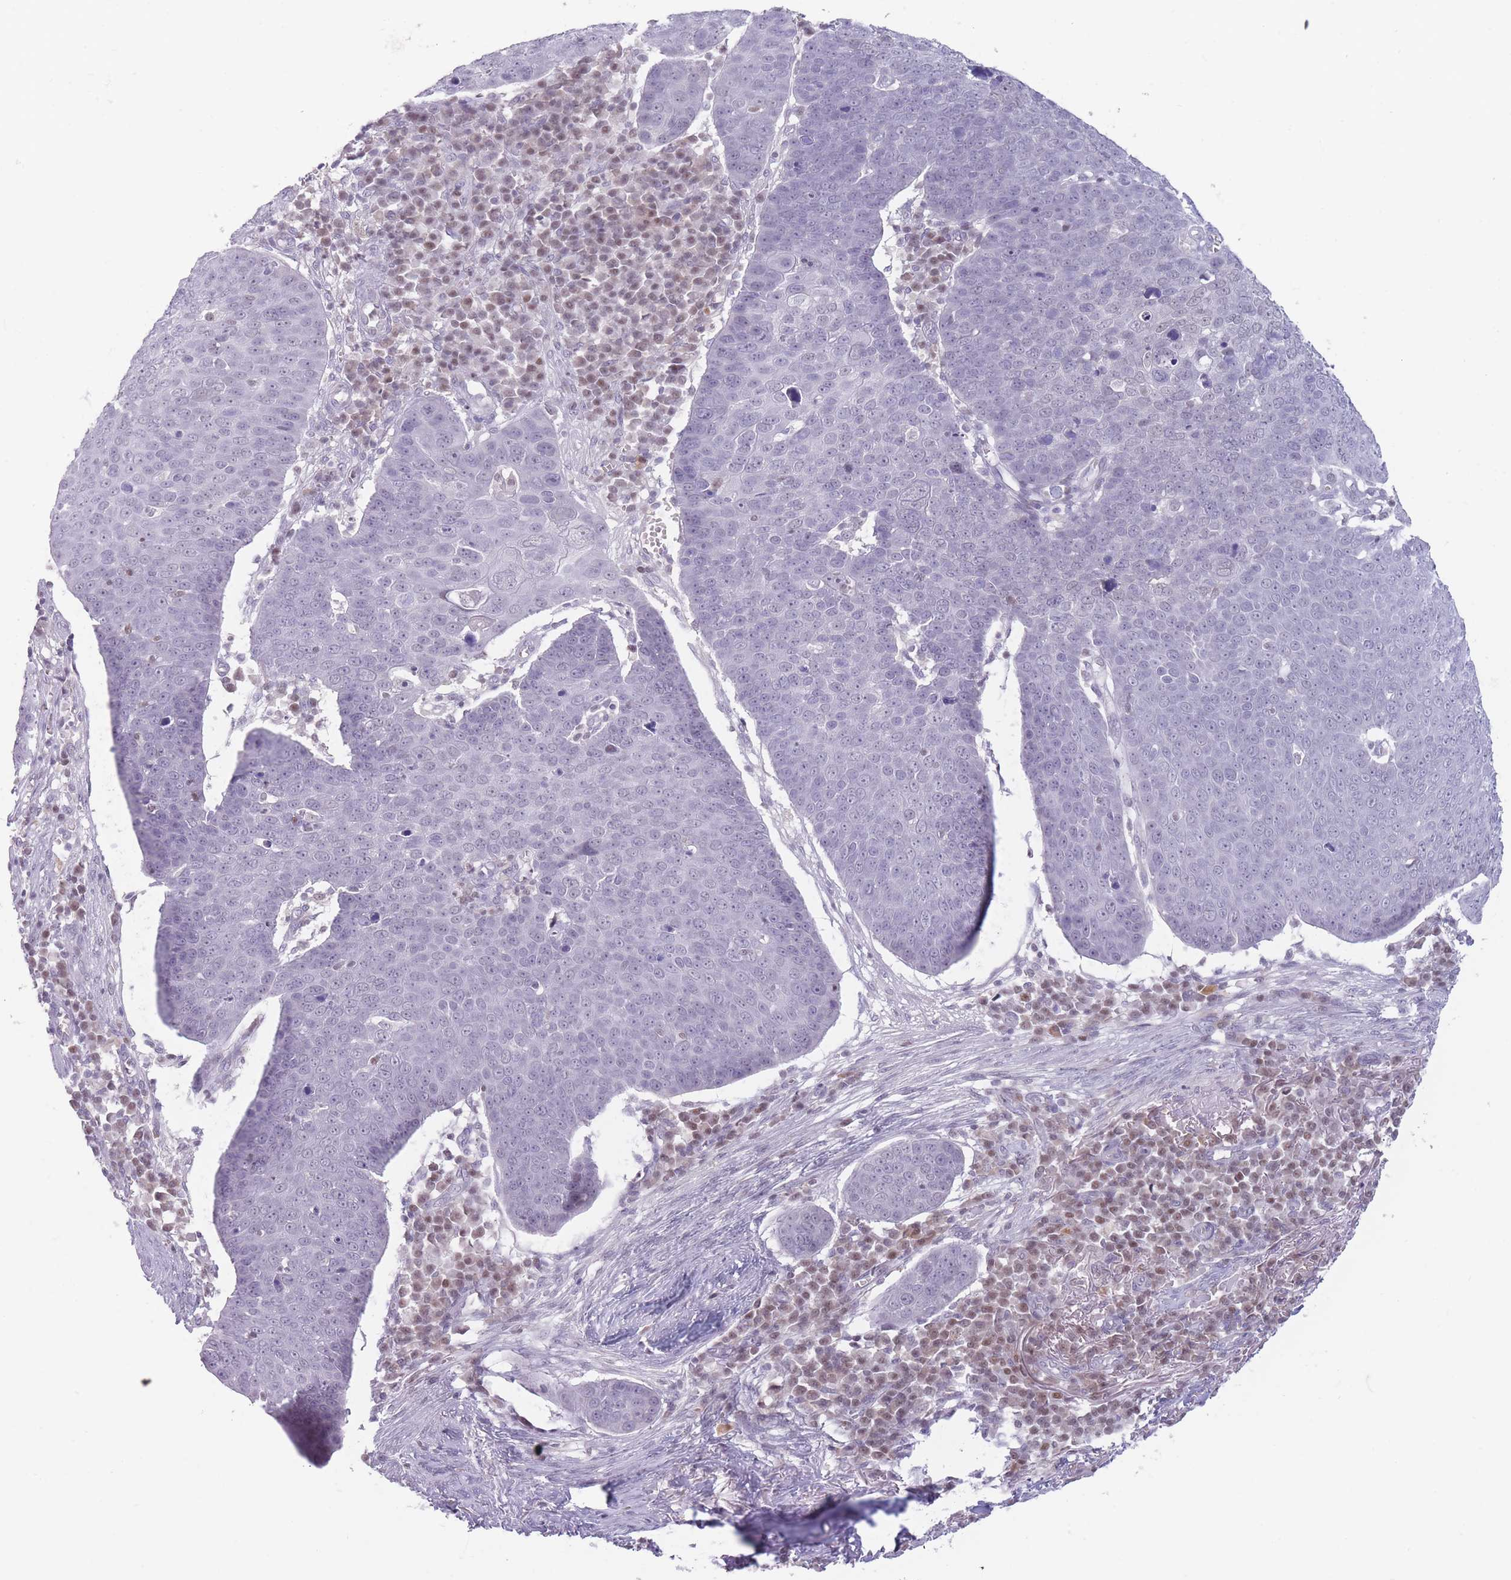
{"staining": {"intensity": "negative", "quantity": "none", "location": "none"}, "tissue": "skin cancer", "cell_type": "Tumor cells", "image_type": "cancer", "snomed": [{"axis": "morphology", "description": "Squamous cell carcinoma, NOS"}, {"axis": "topography", "description": "Skin"}], "caption": "Immunohistochemical staining of human skin cancer (squamous cell carcinoma) reveals no significant expression in tumor cells.", "gene": "ARID3B", "patient": {"sex": "male", "age": 71}}